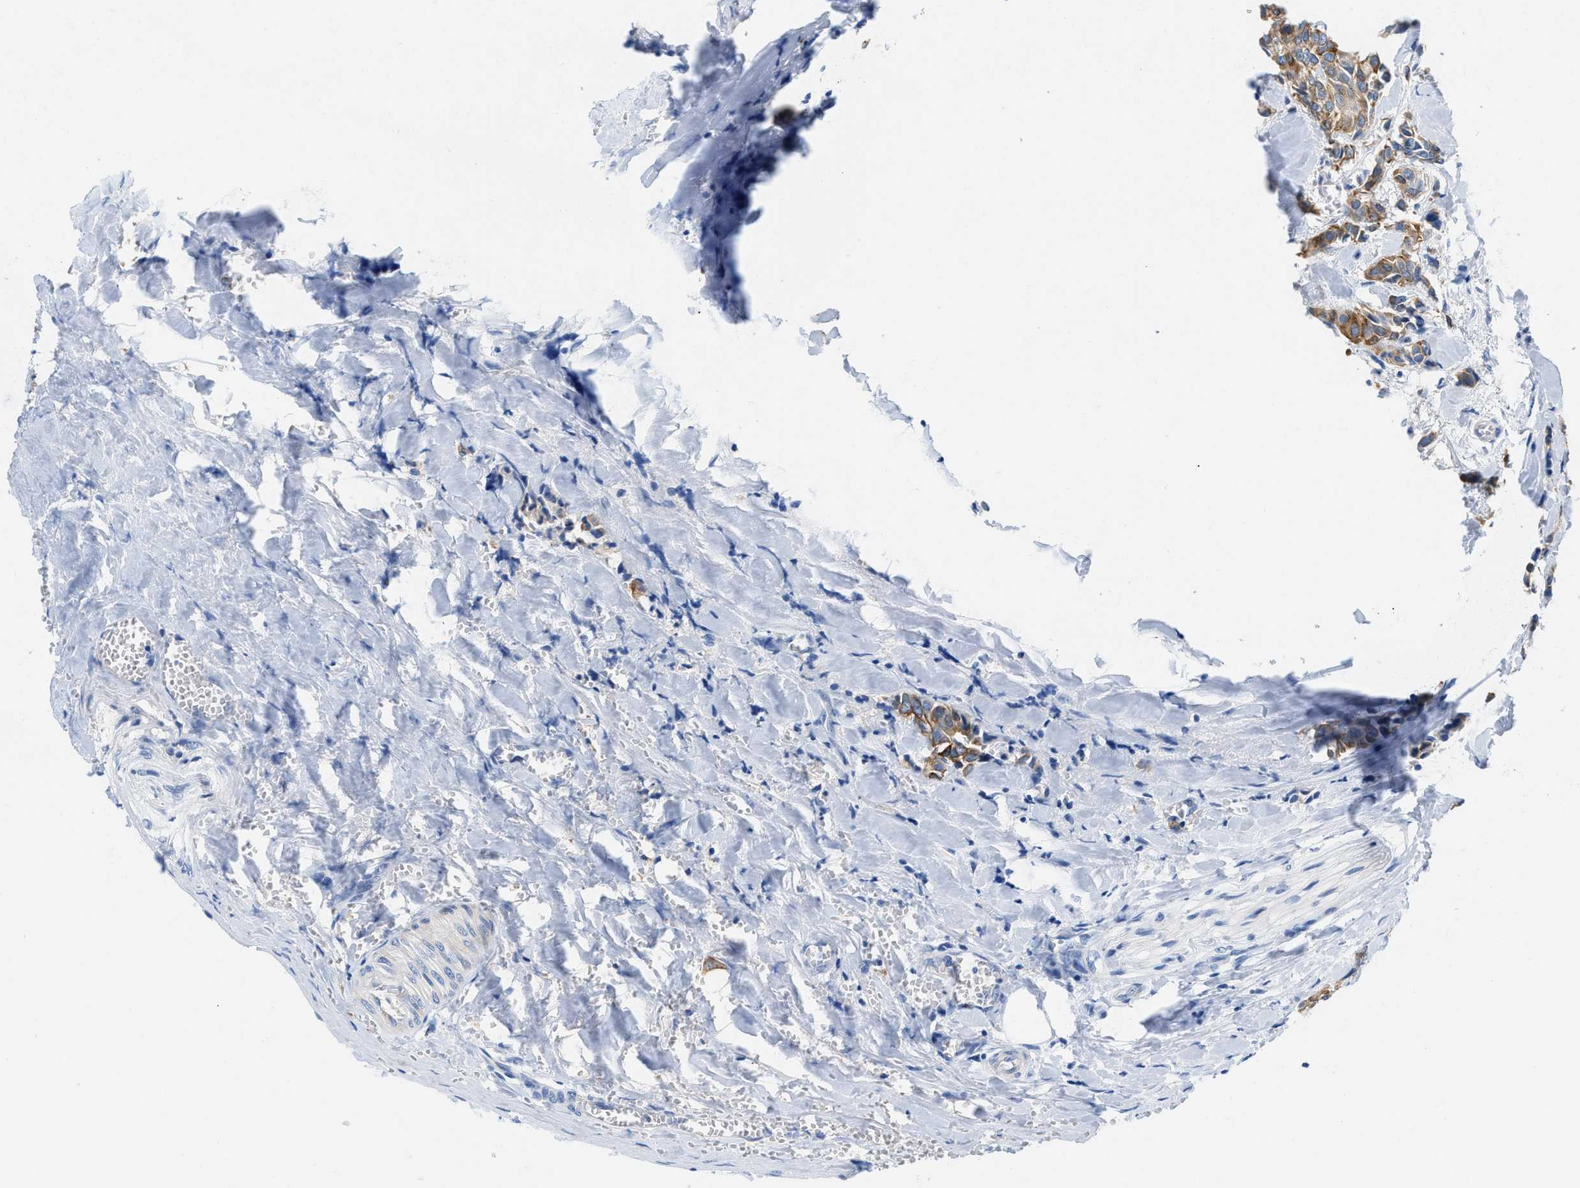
{"staining": {"intensity": "moderate", "quantity": ">75%", "location": "cytoplasmic/membranous"}, "tissue": "head and neck cancer", "cell_type": "Tumor cells", "image_type": "cancer", "snomed": [{"axis": "morphology", "description": "Adenocarcinoma, NOS"}, {"axis": "topography", "description": "Salivary gland"}, {"axis": "topography", "description": "Head-Neck"}], "caption": "Immunohistochemistry of human adenocarcinoma (head and neck) shows medium levels of moderate cytoplasmic/membranous staining in approximately >75% of tumor cells.", "gene": "BPGM", "patient": {"sex": "female", "age": 59}}